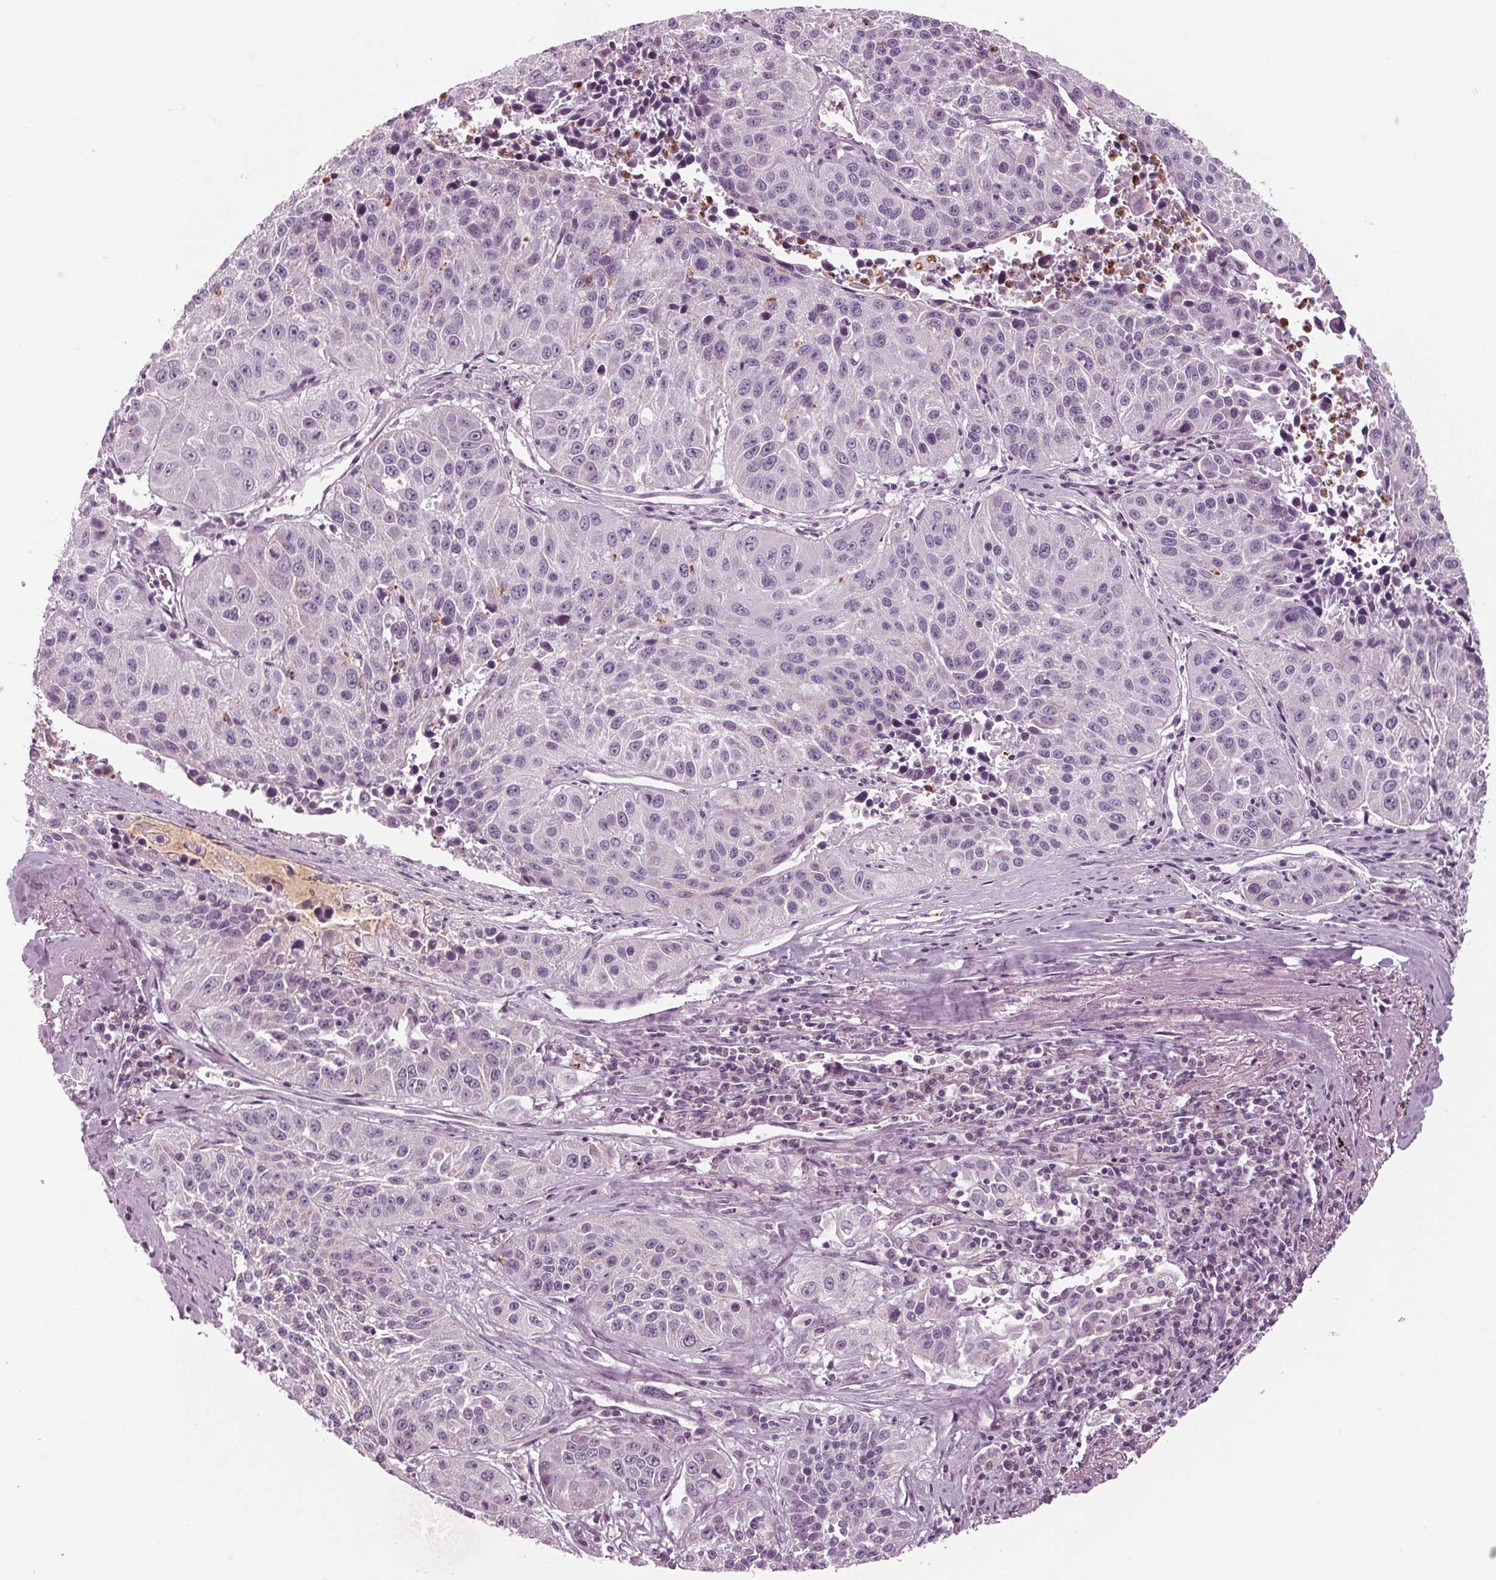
{"staining": {"intensity": "negative", "quantity": "none", "location": "none"}, "tissue": "lung cancer", "cell_type": "Tumor cells", "image_type": "cancer", "snomed": [{"axis": "morphology", "description": "Squamous cell carcinoma, NOS"}, {"axis": "topography", "description": "Lung"}], "caption": "A photomicrograph of lung cancer (squamous cell carcinoma) stained for a protein shows no brown staining in tumor cells. The staining was performed using DAB to visualize the protein expression in brown, while the nuclei were stained in blue with hematoxylin (Magnification: 20x).", "gene": "CLN6", "patient": {"sex": "female", "age": 61}}